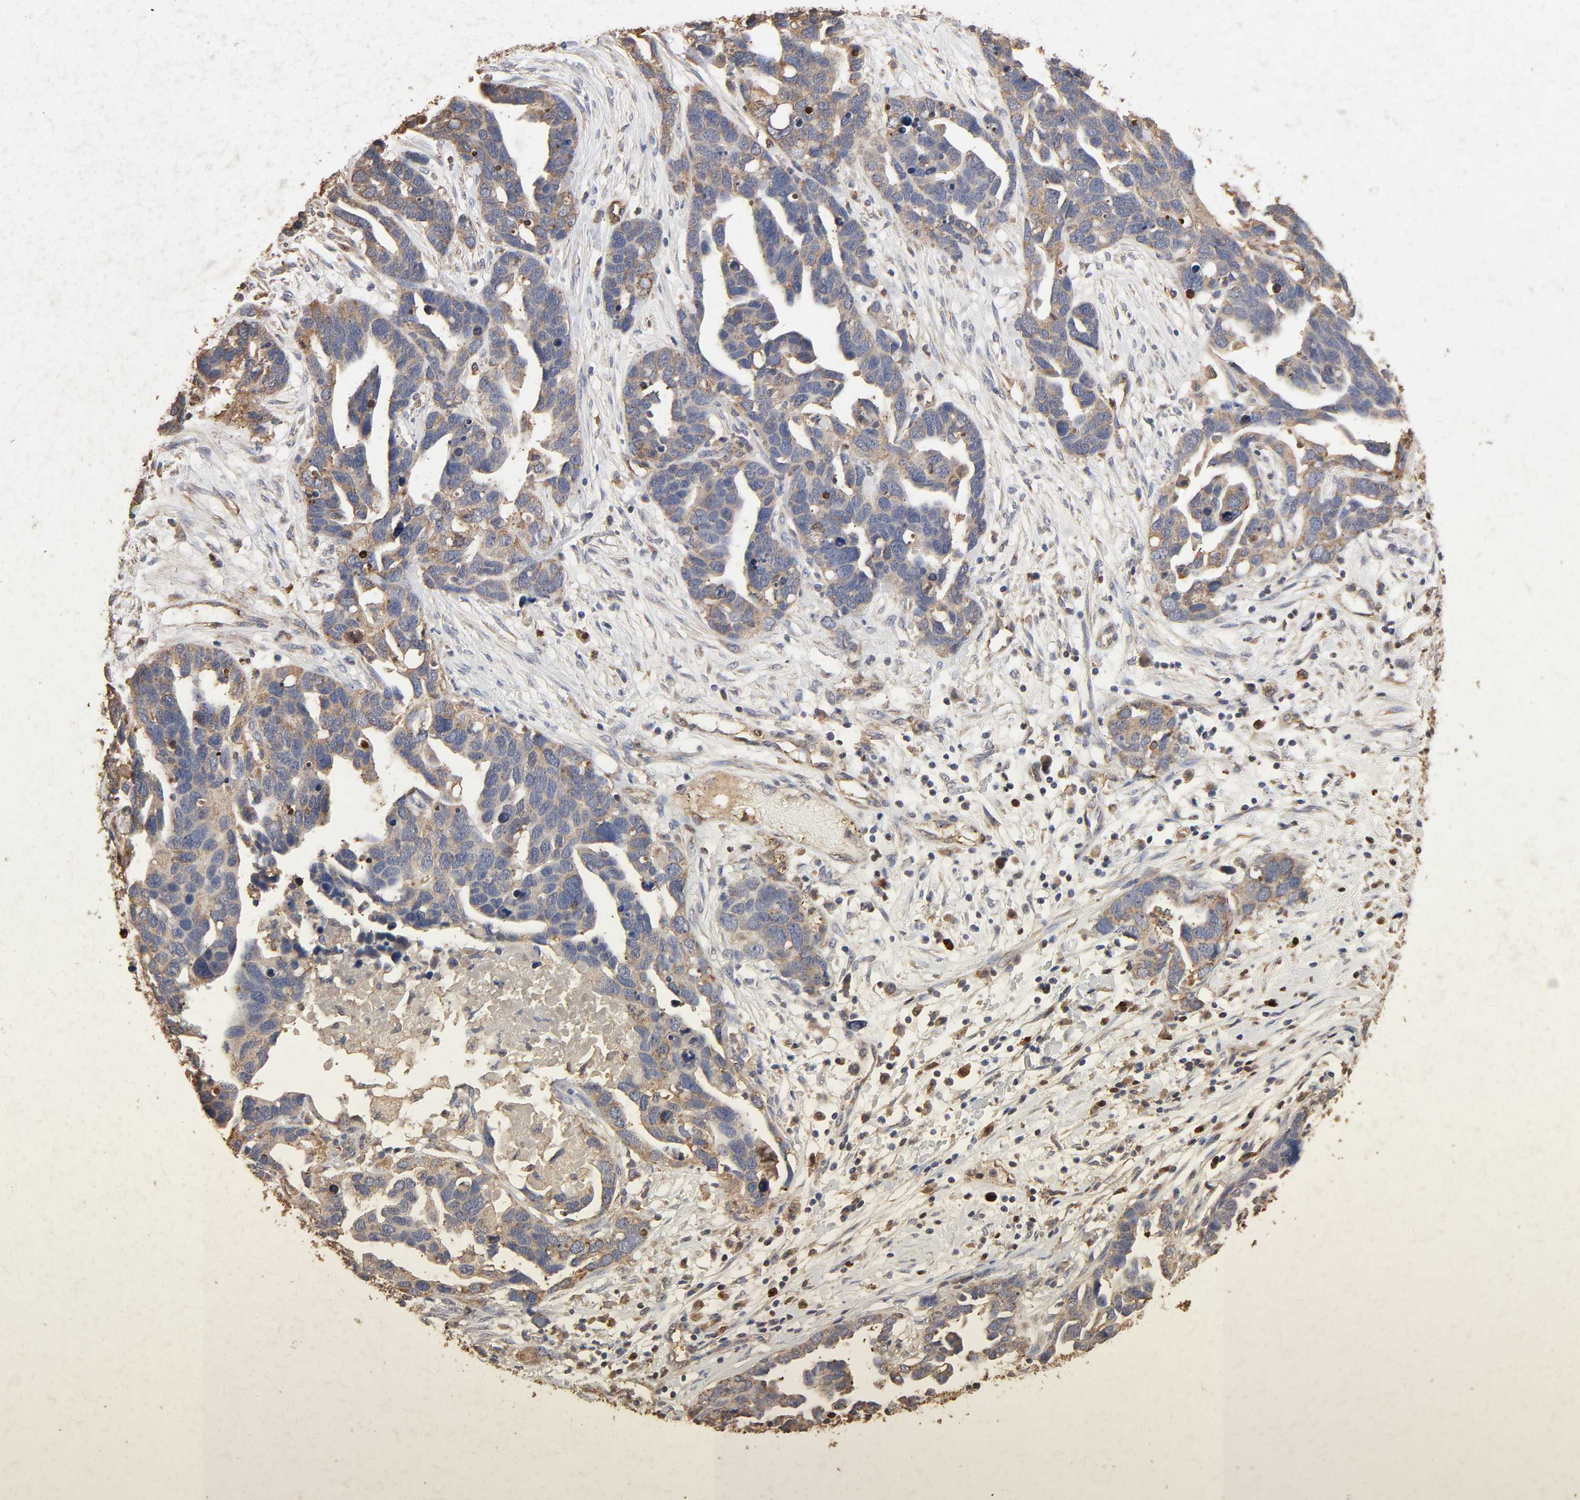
{"staining": {"intensity": "moderate", "quantity": ">75%", "location": "cytoplasmic/membranous"}, "tissue": "ovarian cancer", "cell_type": "Tumor cells", "image_type": "cancer", "snomed": [{"axis": "morphology", "description": "Cystadenocarcinoma, serous, NOS"}, {"axis": "topography", "description": "Ovary"}], "caption": "Moderate cytoplasmic/membranous staining for a protein is seen in about >75% of tumor cells of ovarian cancer (serous cystadenocarcinoma) using IHC.", "gene": "CYCS", "patient": {"sex": "female", "age": 54}}